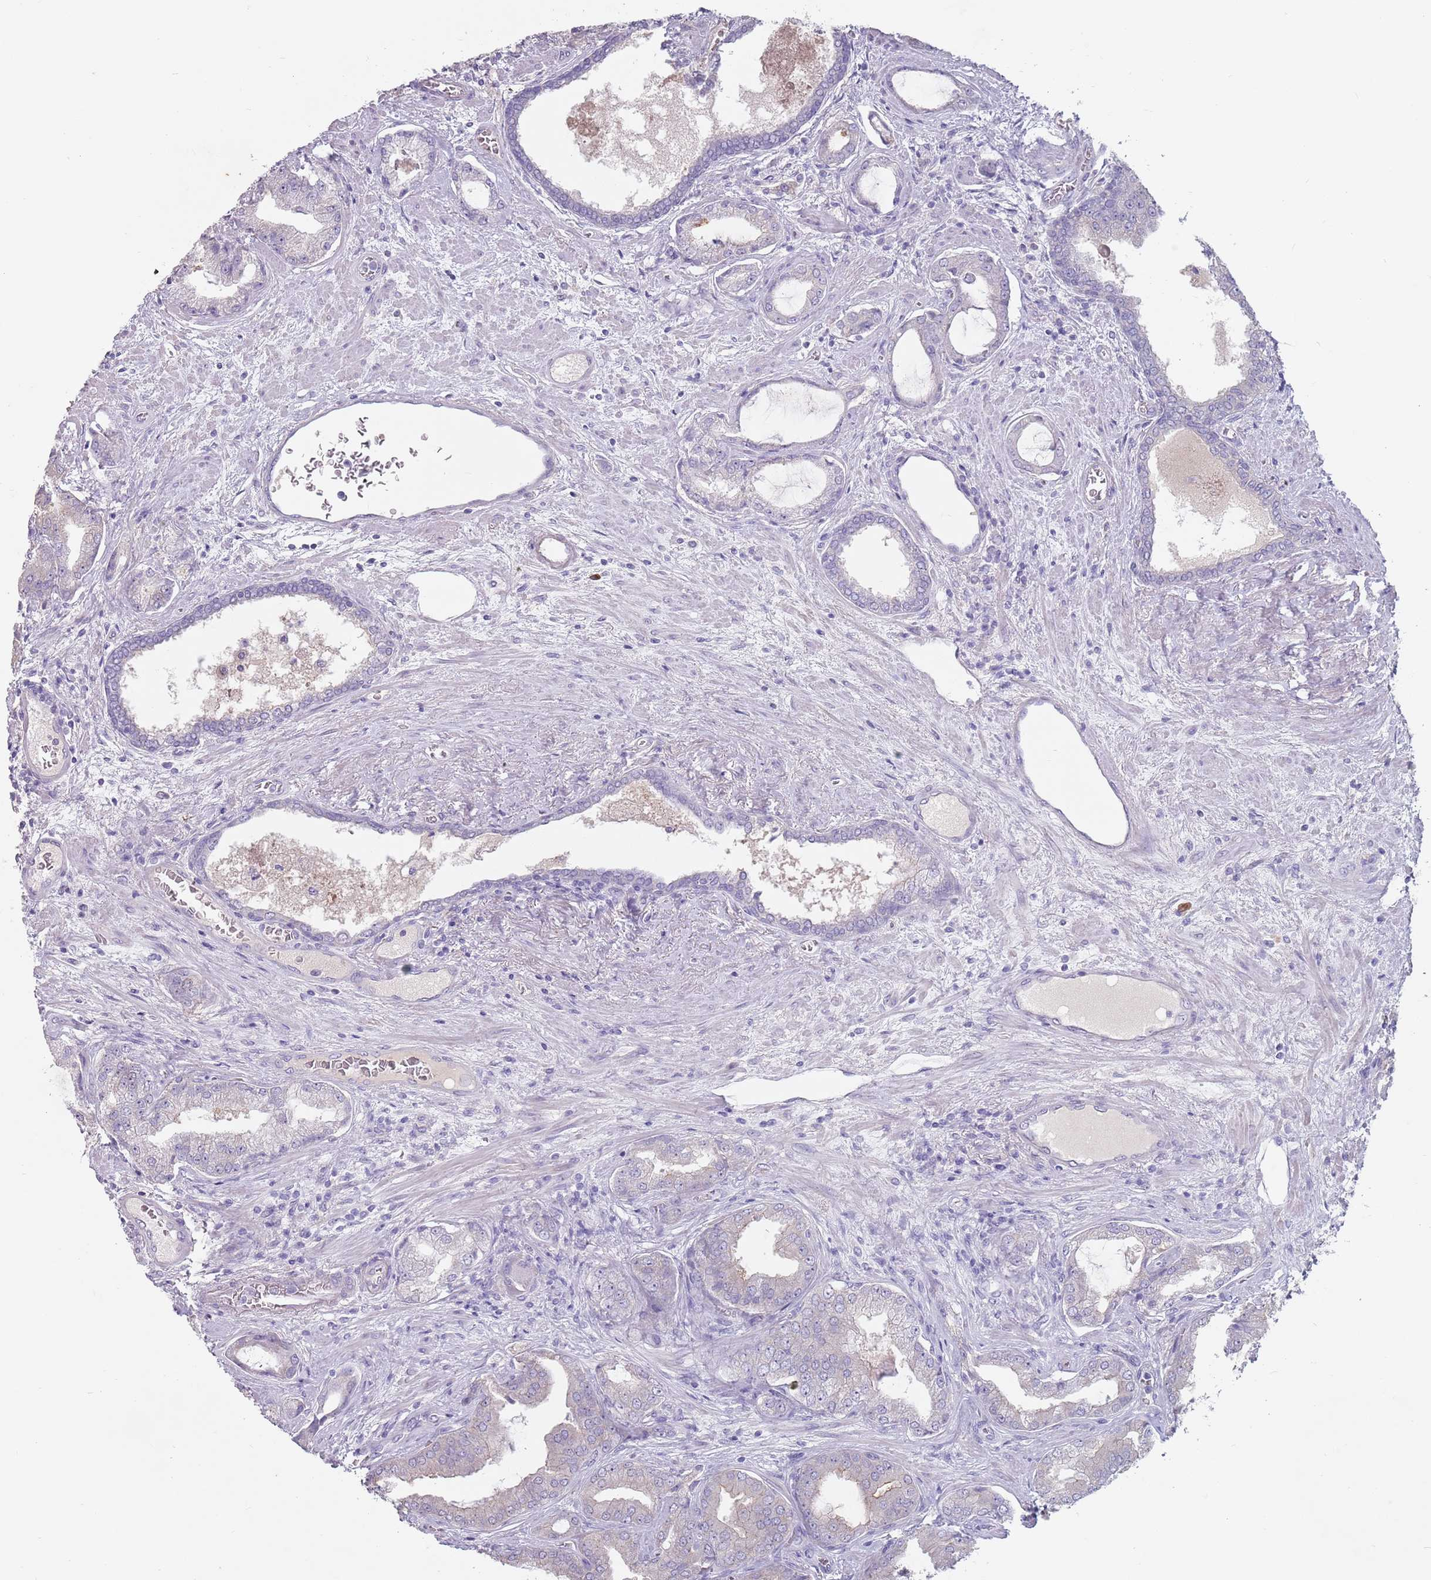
{"staining": {"intensity": "negative", "quantity": "none", "location": "none"}, "tissue": "prostate cancer", "cell_type": "Tumor cells", "image_type": "cancer", "snomed": [{"axis": "morphology", "description": "Adenocarcinoma, High grade"}, {"axis": "topography", "description": "Prostate"}], "caption": "This is a micrograph of immunohistochemistry staining of adenocarcinoma (high-grade) (prostate), which shows no expression in tumor cells.", "gene": "STYK1", "patient": {"sex": "male", "age": 68}}